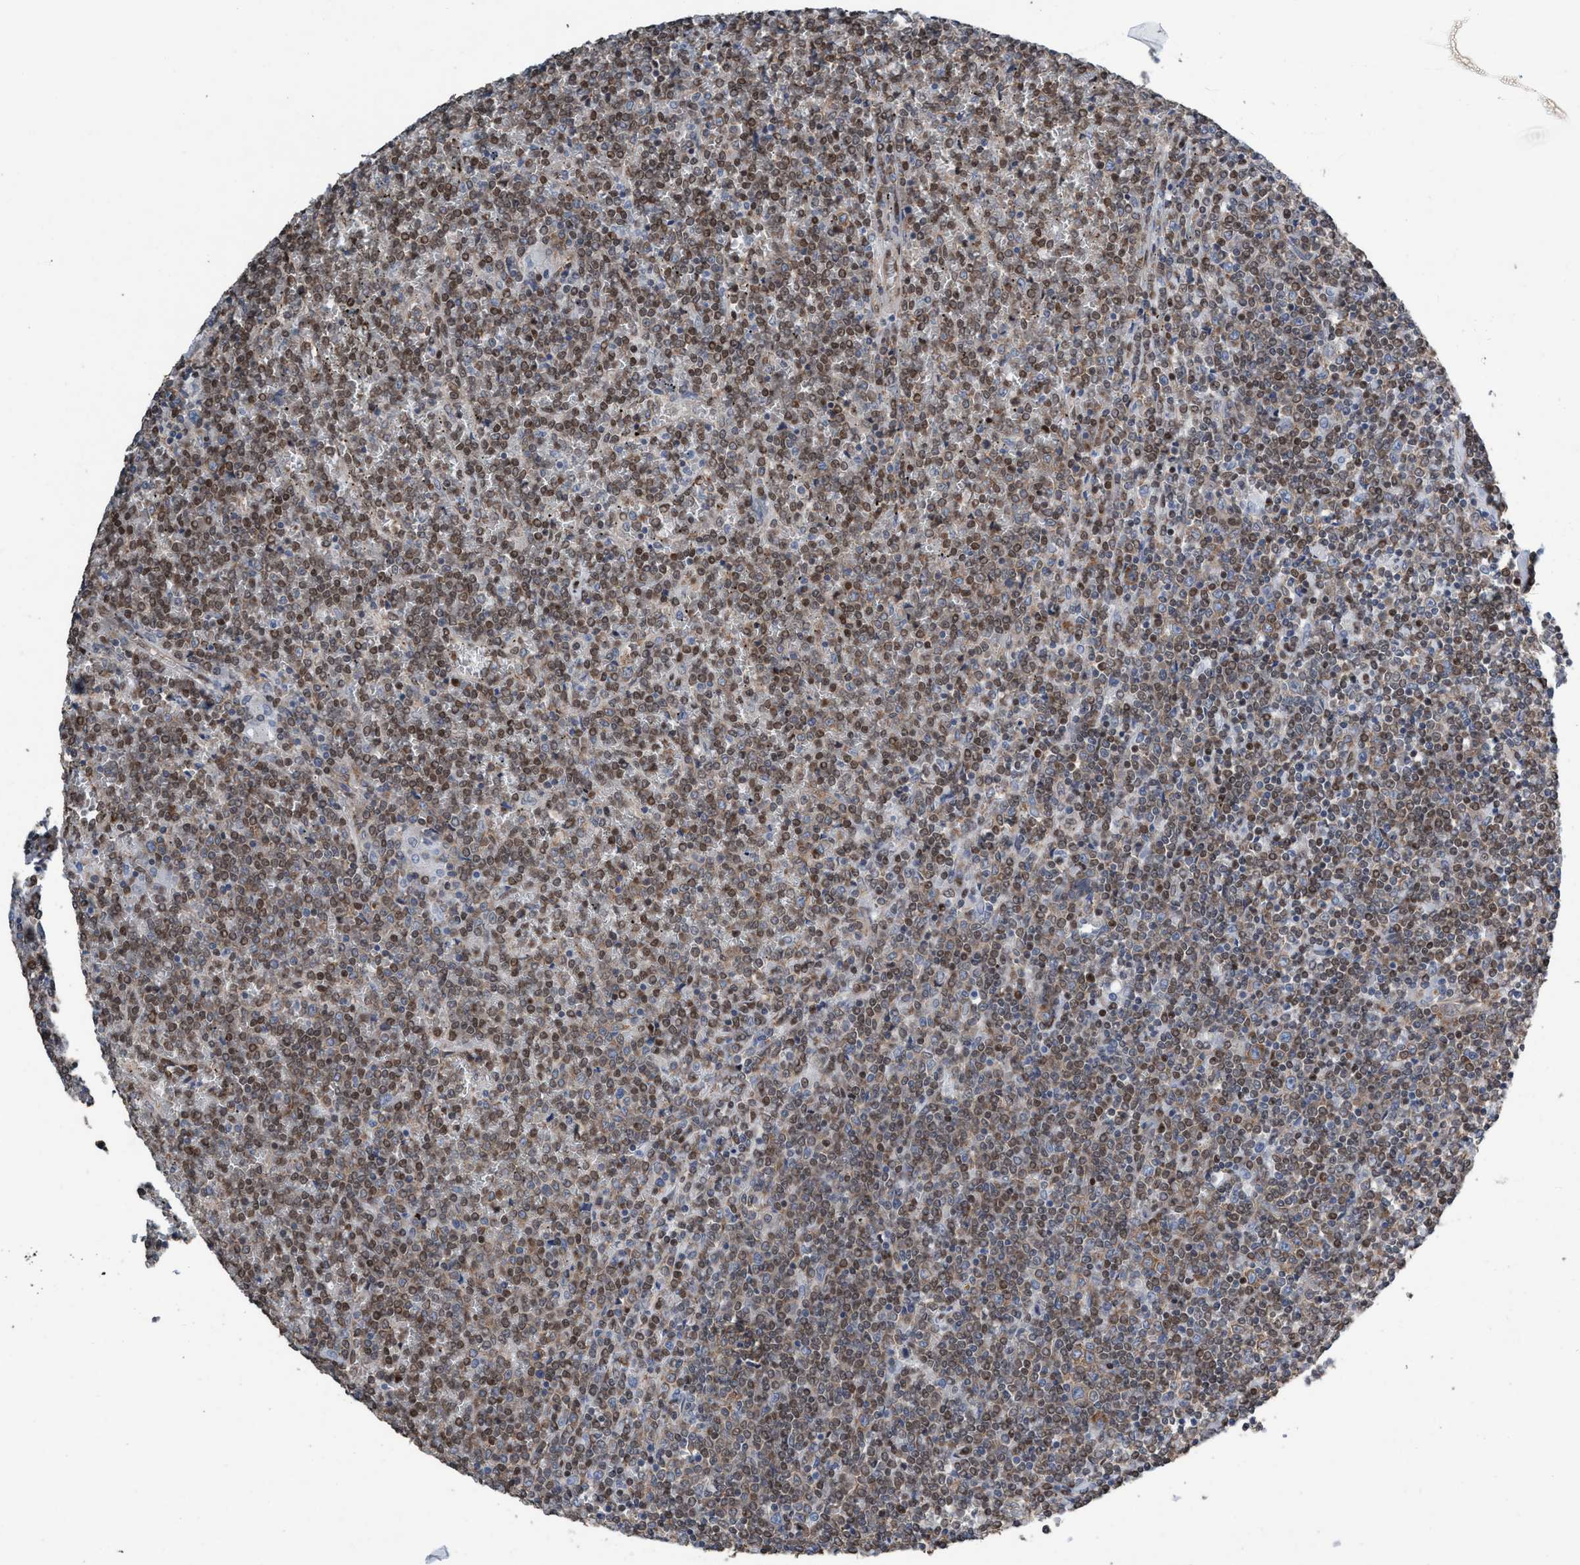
{"staining": {"intensity": "weak", "quantity": ">75%", "location": "cytoplasmic/membranous,nuclear"}, "tissue": "lymphoma", "cell_type": "Tumor cells", "image_type": "cancer", "snomed": [{"axis": "morphology", "description": "Malignant lymphoma, non-Hodgkin's type, Low grade"}, {"axis": "topography", "description": "Spleen"}], "caption": "Immunohistochemistry (IHC) micrograph of lymphoma stained for a protein (brown), which displays low levels of weak cytoplasmic/membranous and nuclear positivity in approximately >75% of tumor cells.", "gene": "METAP2", "patient": {"sex": "female", "age": 19}}